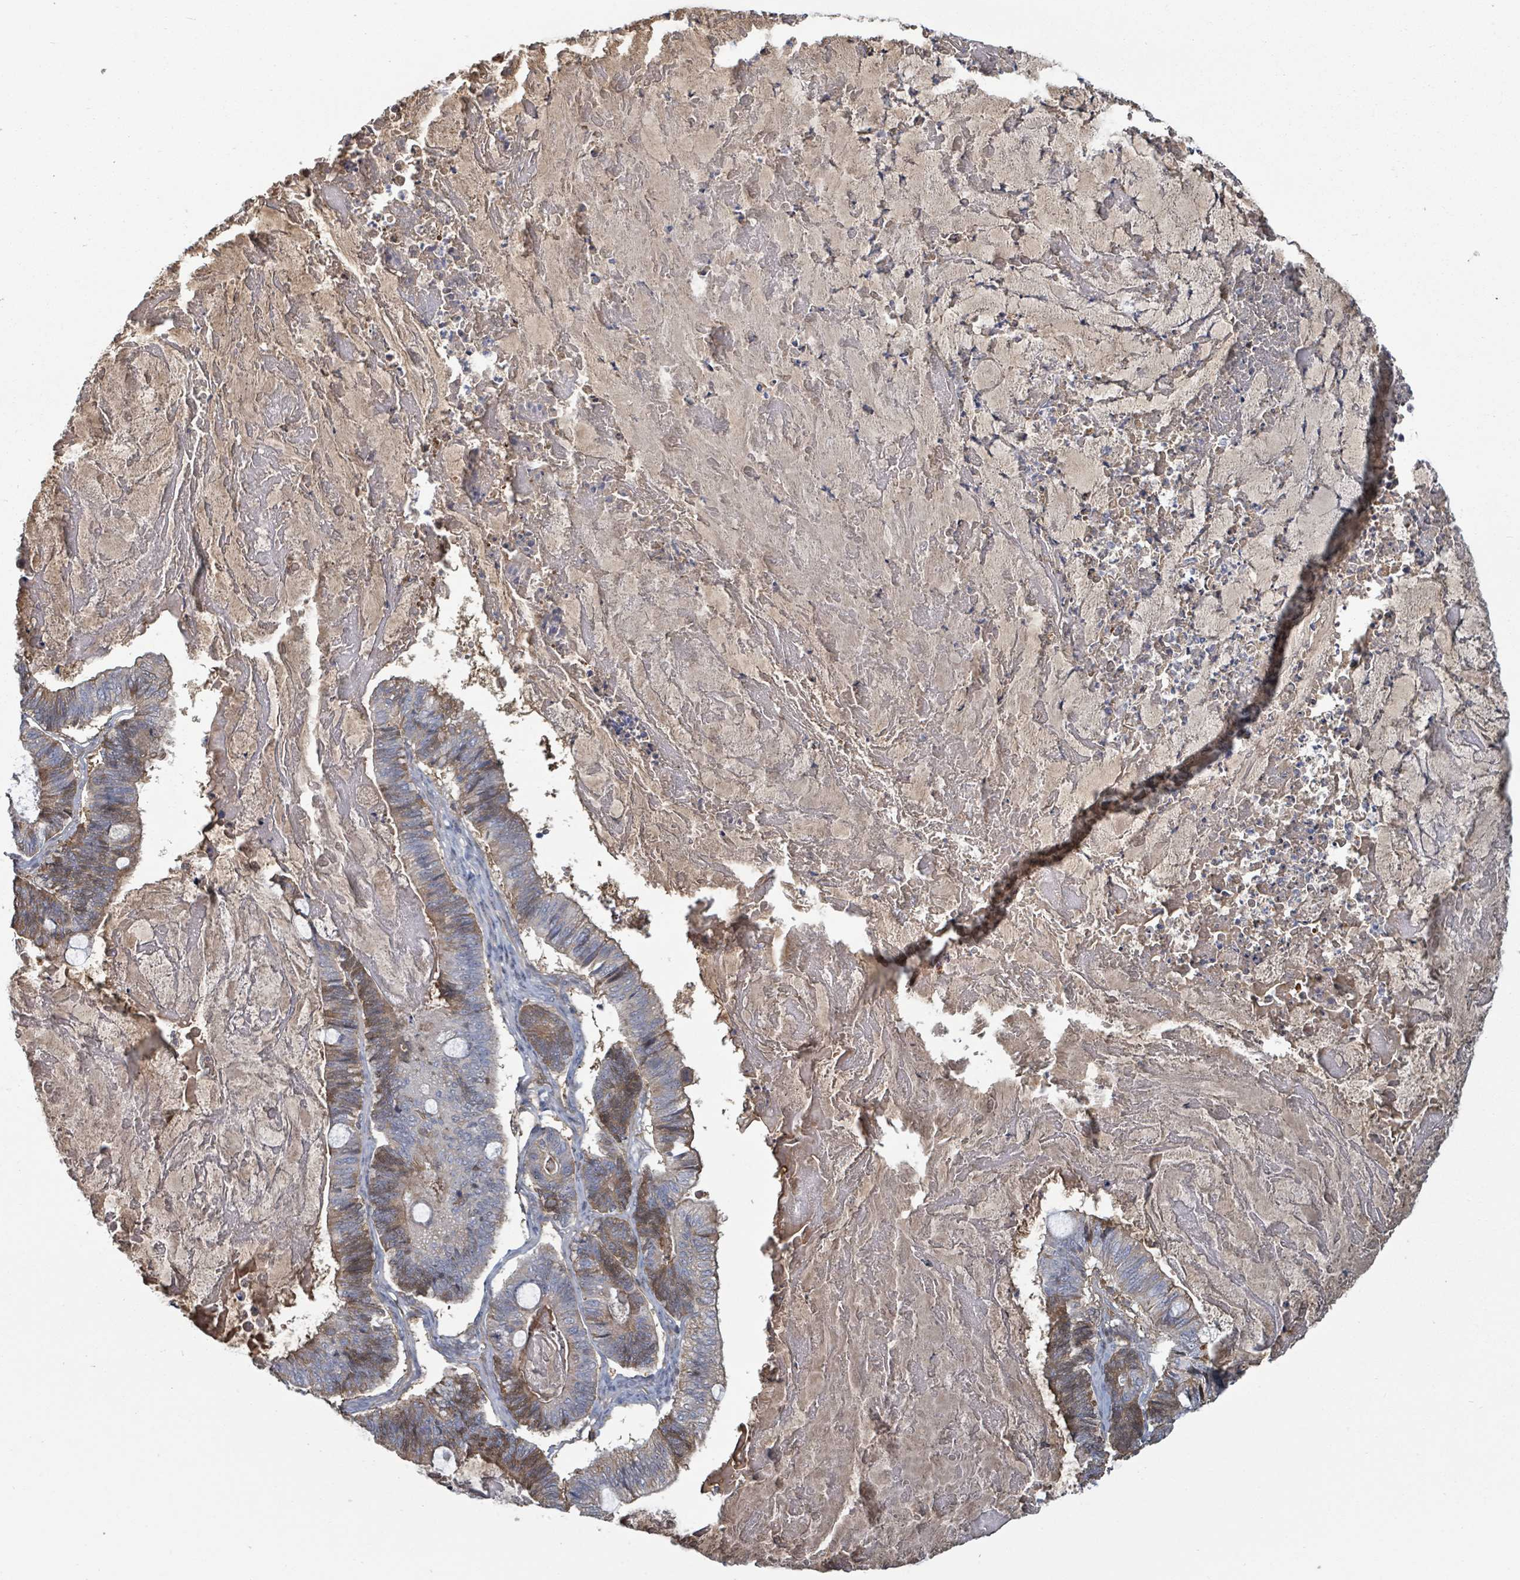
{"staining": {"intensity": "moderate", "quantity": "<25%", "location": "cytoplasmic/membranous"}, "tissue": "ovarian cancer", "cell_type": "Tumor cells", "image_type": "cancer", "snomed": [{"axis": "morphology", "description": "Cystadenocarcinoma, mucinous, NOS"}, {"axis": "topography", "description": "Ovary"}], "caption": "Tumor cells exhibit moderate cytoplasmic/membranous positivity in approximately <25% of cells in mucinous cystadenocarcinoma (ovarian).", "gene": "GABBR1", "patient": {"sex": "female", "age": 61}}